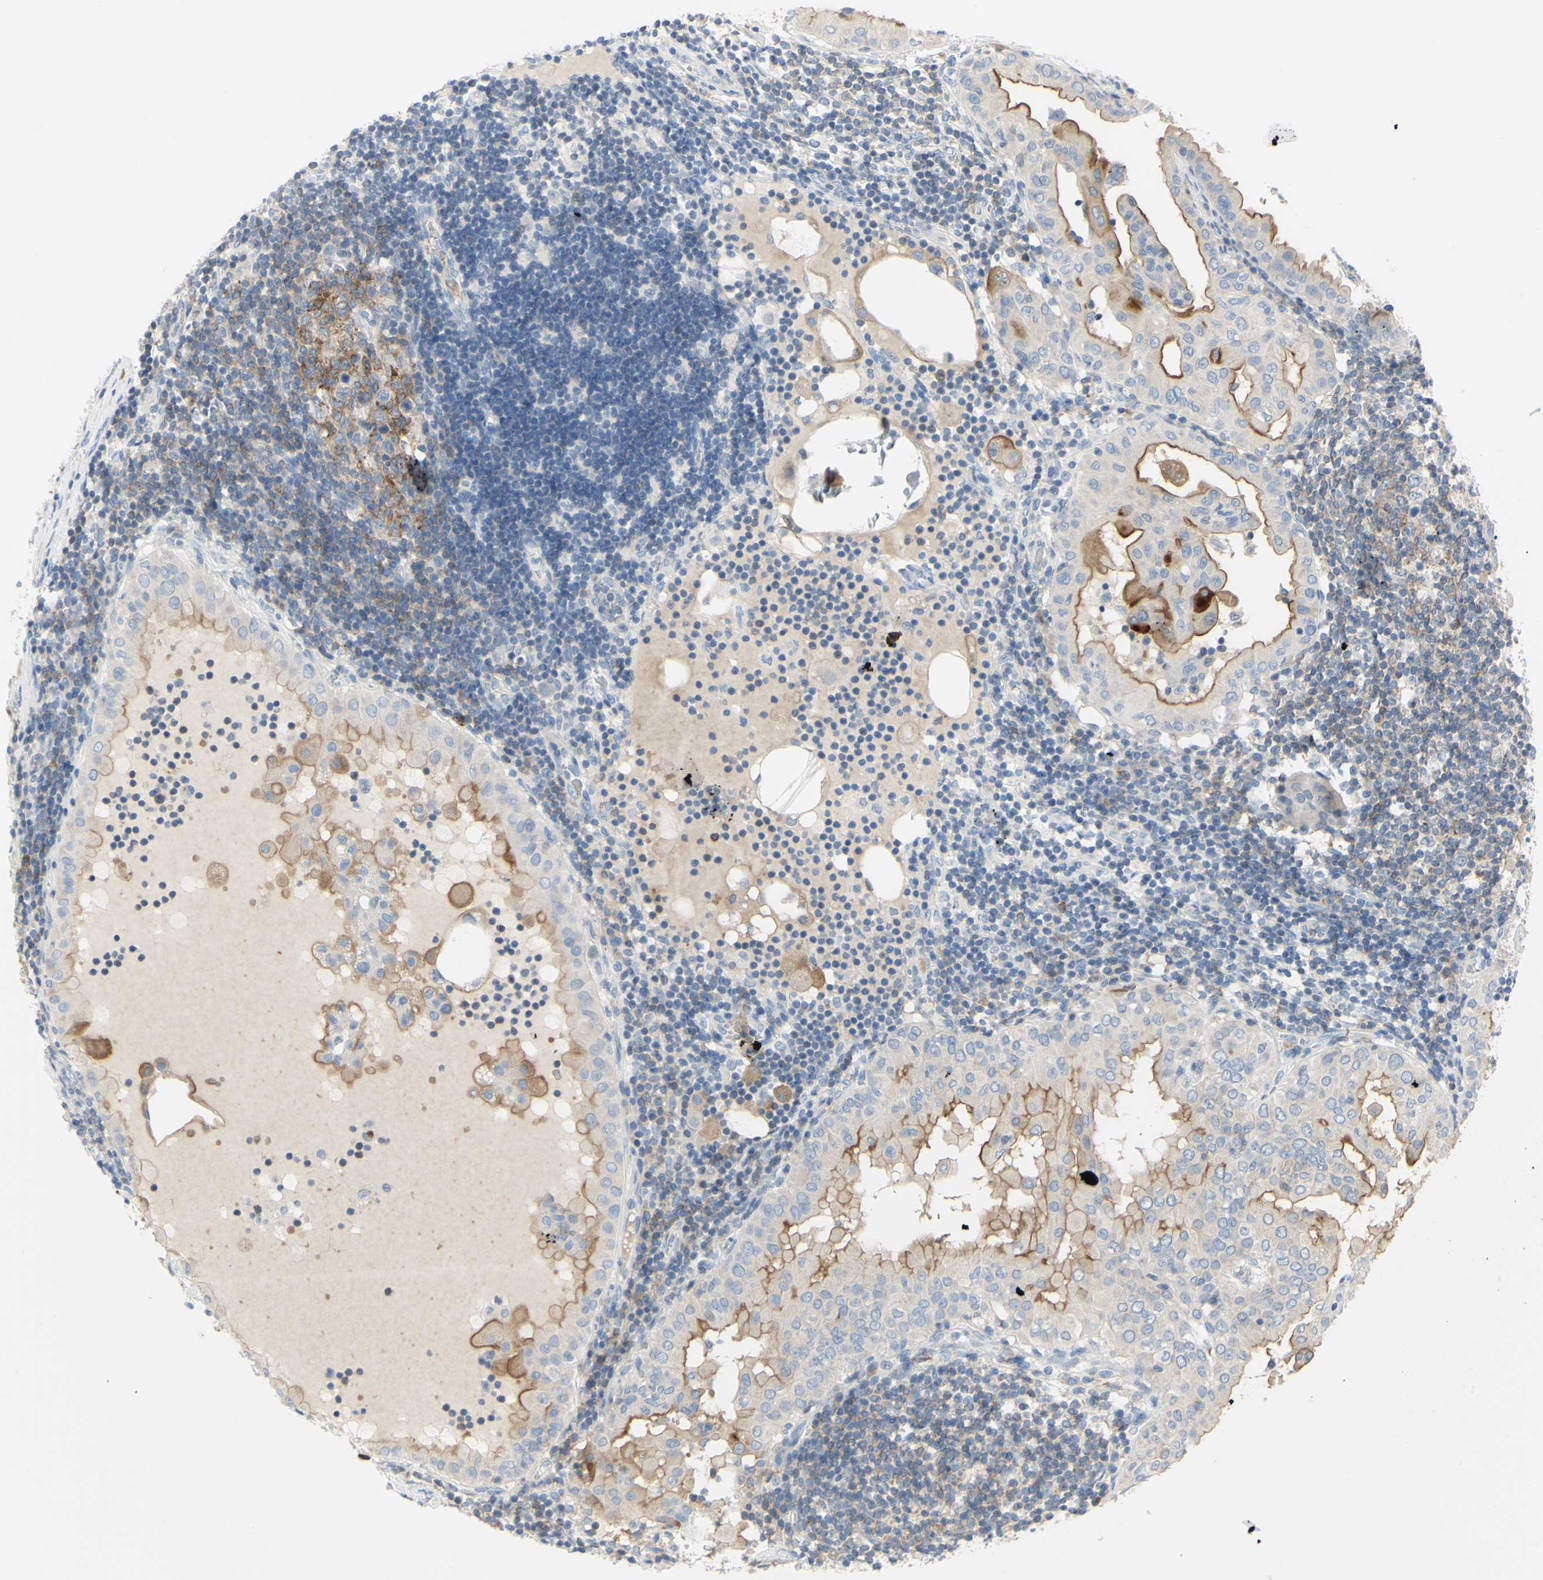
{"staining": {"intensity": "weak", "quantity": ">75%", "location": "cytoplasmic/membranous"}, "tissue": "thyroid cancer", "cell_type": "Tumor cells", "image_type": "cancer", "snomed": [{"axis": "morphology", "description": "Papillary adenocarcinoma, NOS"}, {"axis": "topography", "description": "Thyroid gland"}], "caption": "Human thyroid papillary adenocarcinoma stained with a brown dye reveals weak cytoplasmic/membranous positive positivity in approximately >75% of tumor cells.", "gene": "MUC1", "patient": {"sex": "male", "age": 33}}